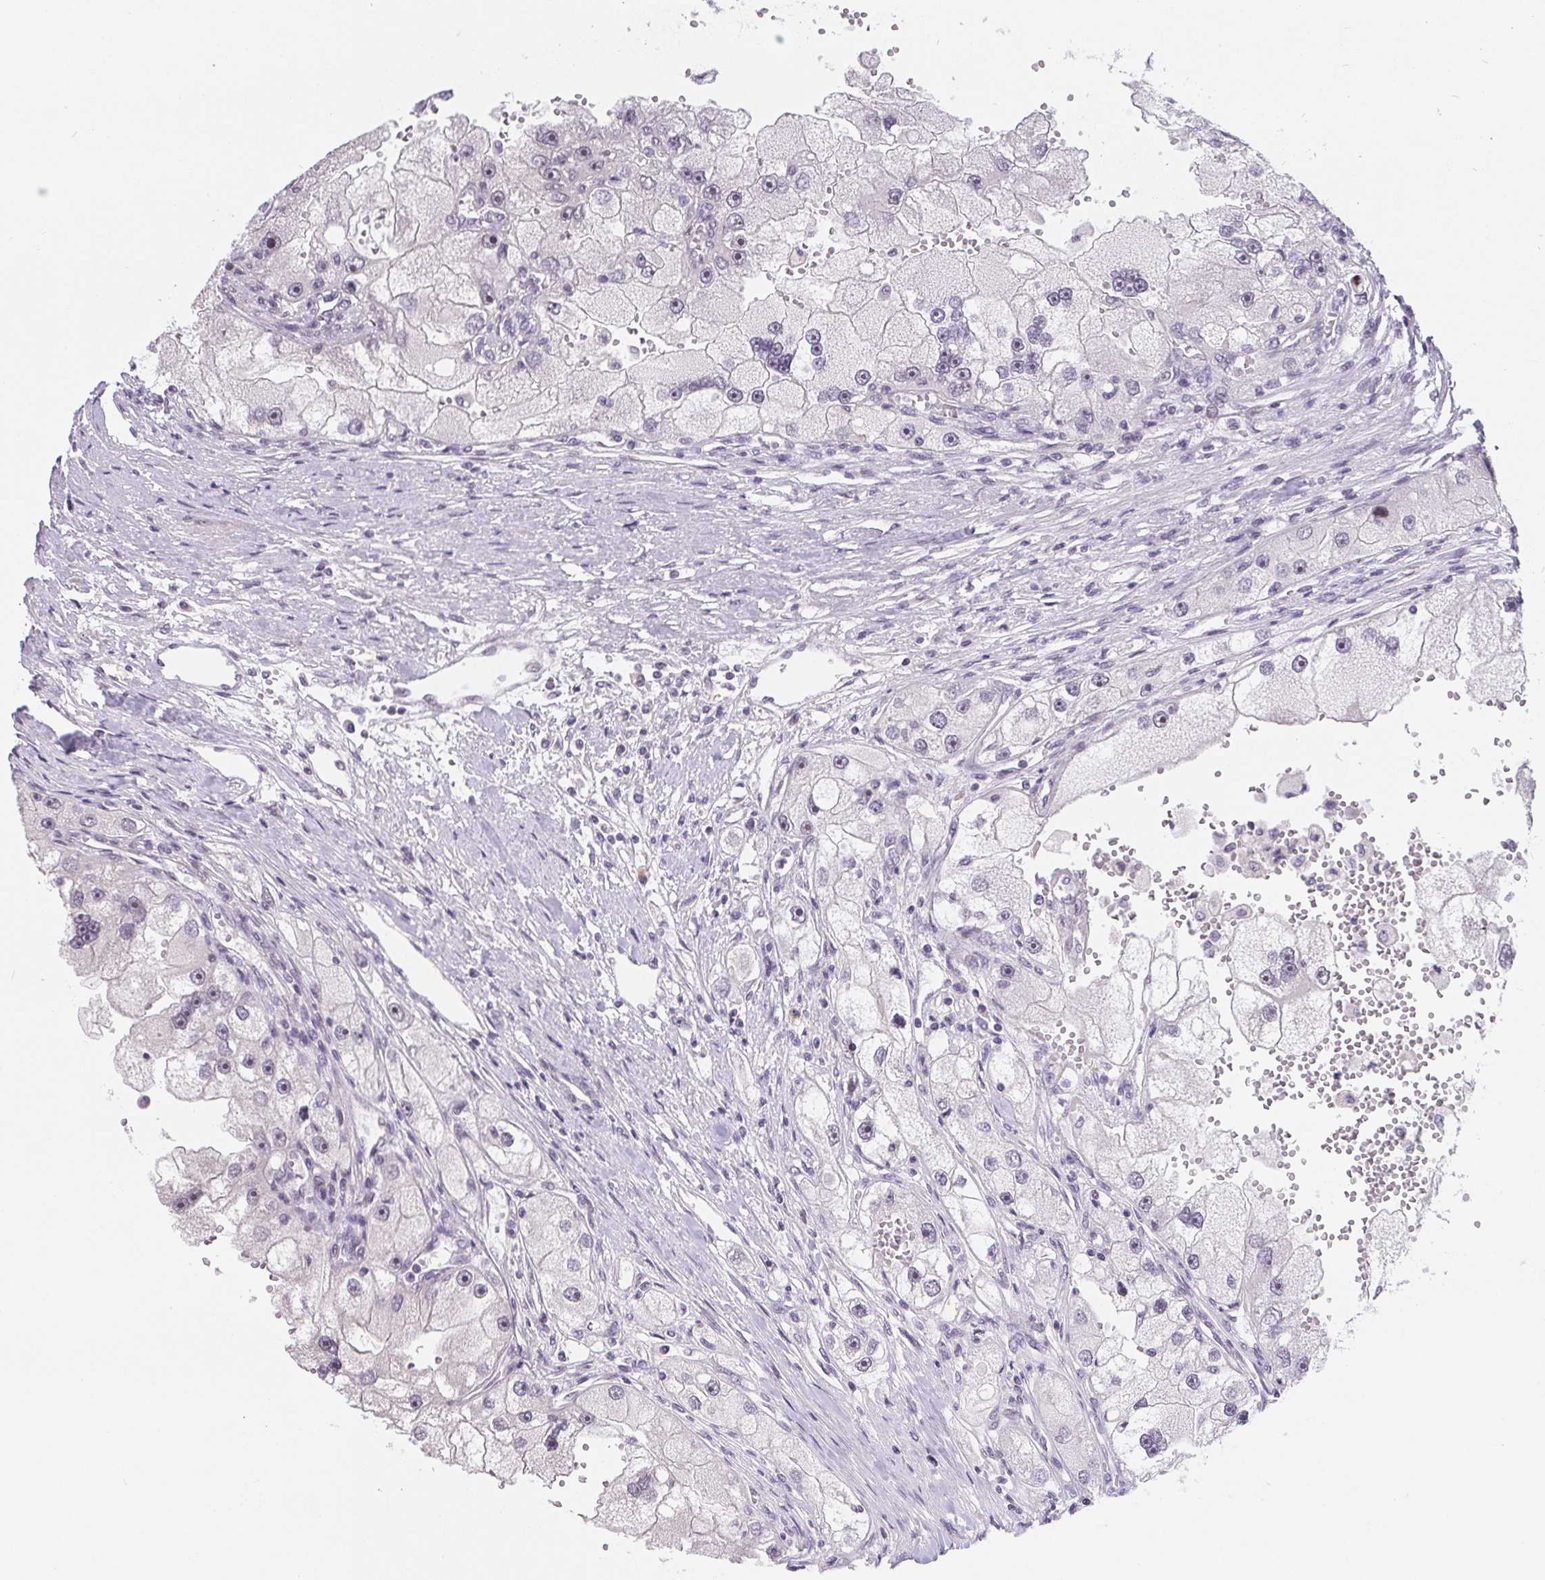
{"staining": {"intensity": "negative", "quantity": "none", "location": "none"}, "tissue": "renal cancer", "cell_type": "Tumor cells", "image_type": "cancer", "snomed": [{"axis": "morphology", "description": "Adenocarcinoma, NOS"}, {"axis": "topography", "description": "Kidney"}], "caption": "There is no significant positivity in tumor cells of renal adenocarcinoma.", "gene": "LCA5L", "patient": {"sex": "male", "age": 63}}